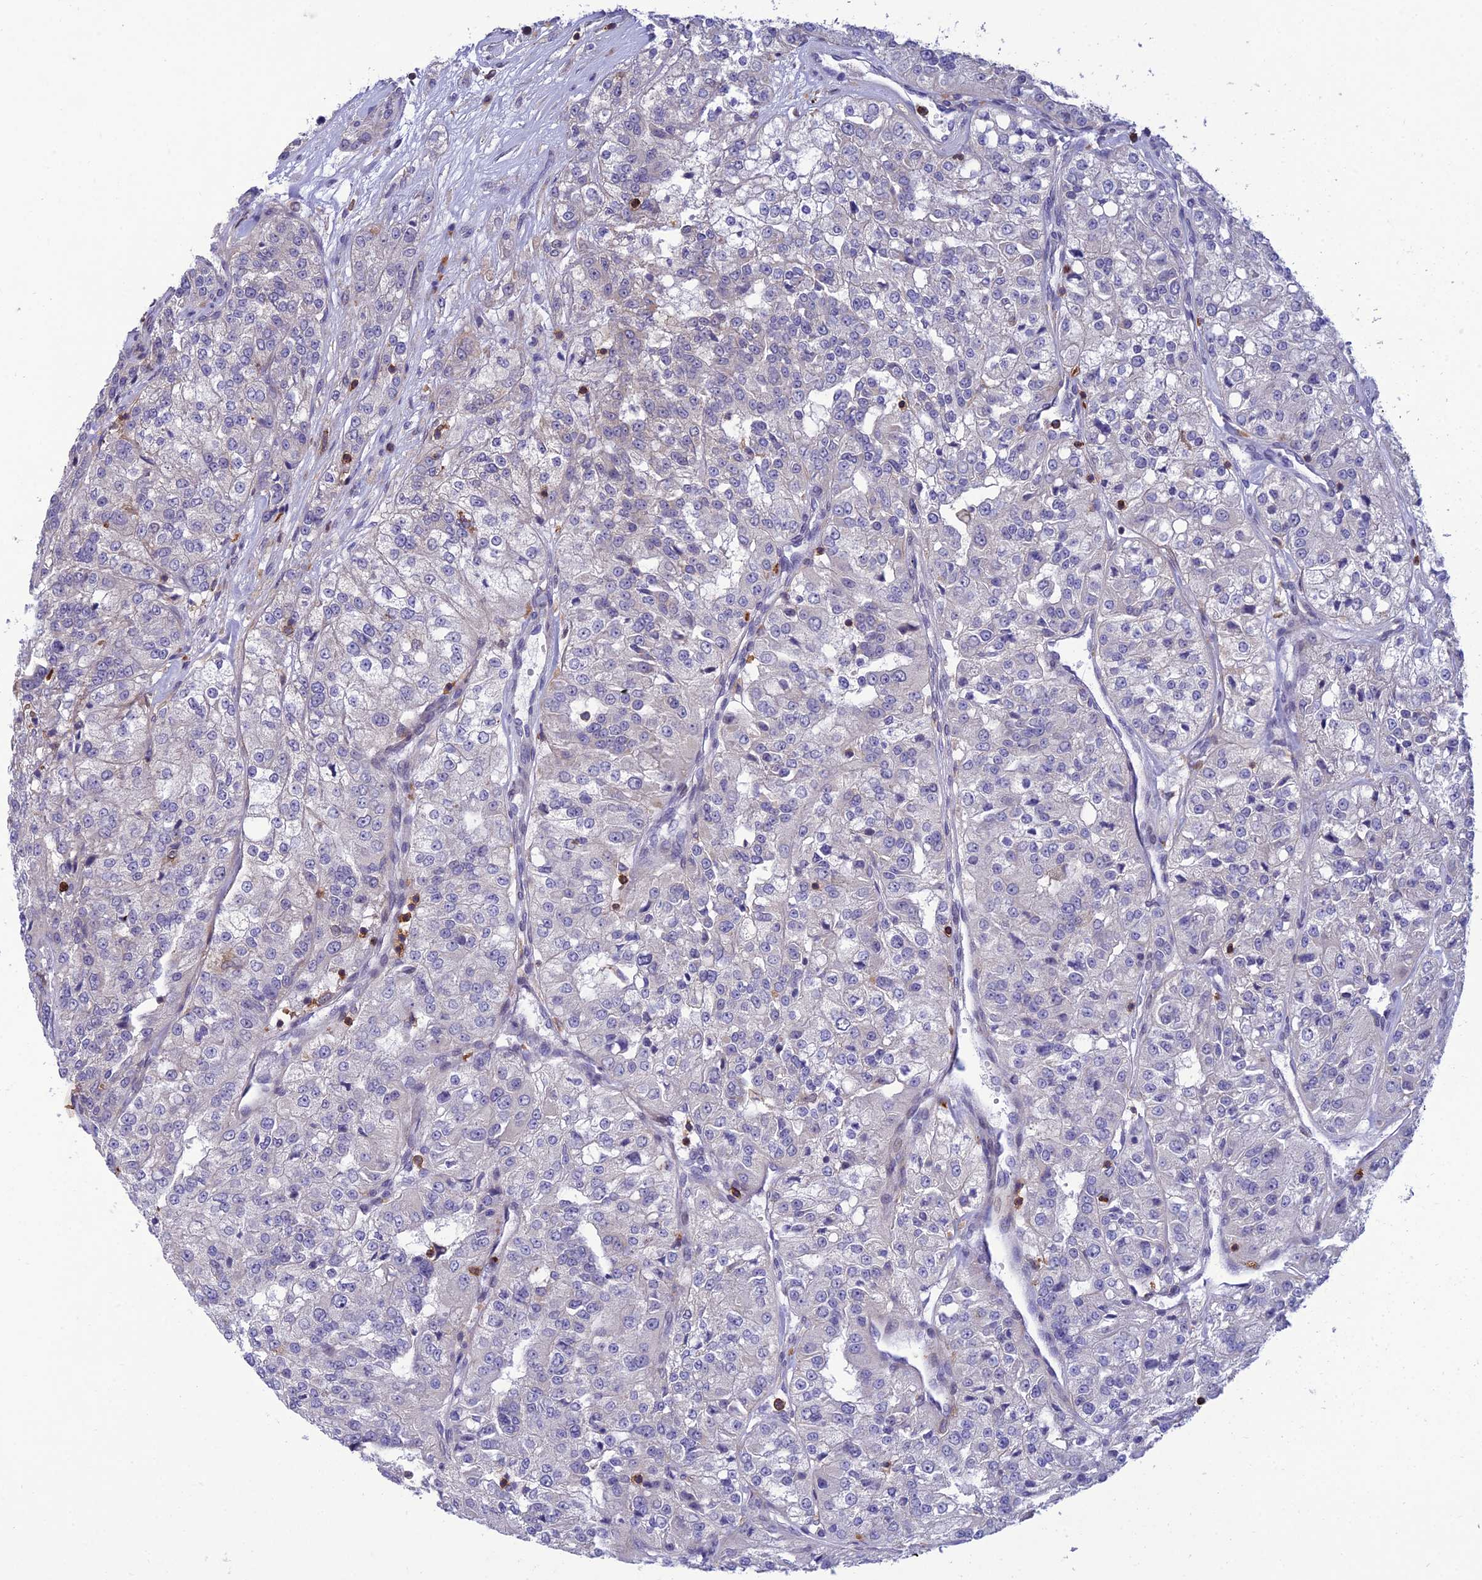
{"staining": {"intensity": "negative", "quantity": "none", "location": "none"}, "tissue": "renal cancer", "cell_type": "Tumor cells", "image_type": "cancer", "snomed": [{"axis": "morphology", "description": "Adenocarcinoma, NOS"}, {"axis": "topography", "description": "Kidney"}], "caption": "High magnification brightfield microscopy of renal cancer stained with DAB (3,3'-diaminobenzidine) (brown) and counterstained with hematoxylin (blue): tumor cells show no significant positivity.", "gene": "FAM76A", "patient": {"sex": "female", "age": 63}}